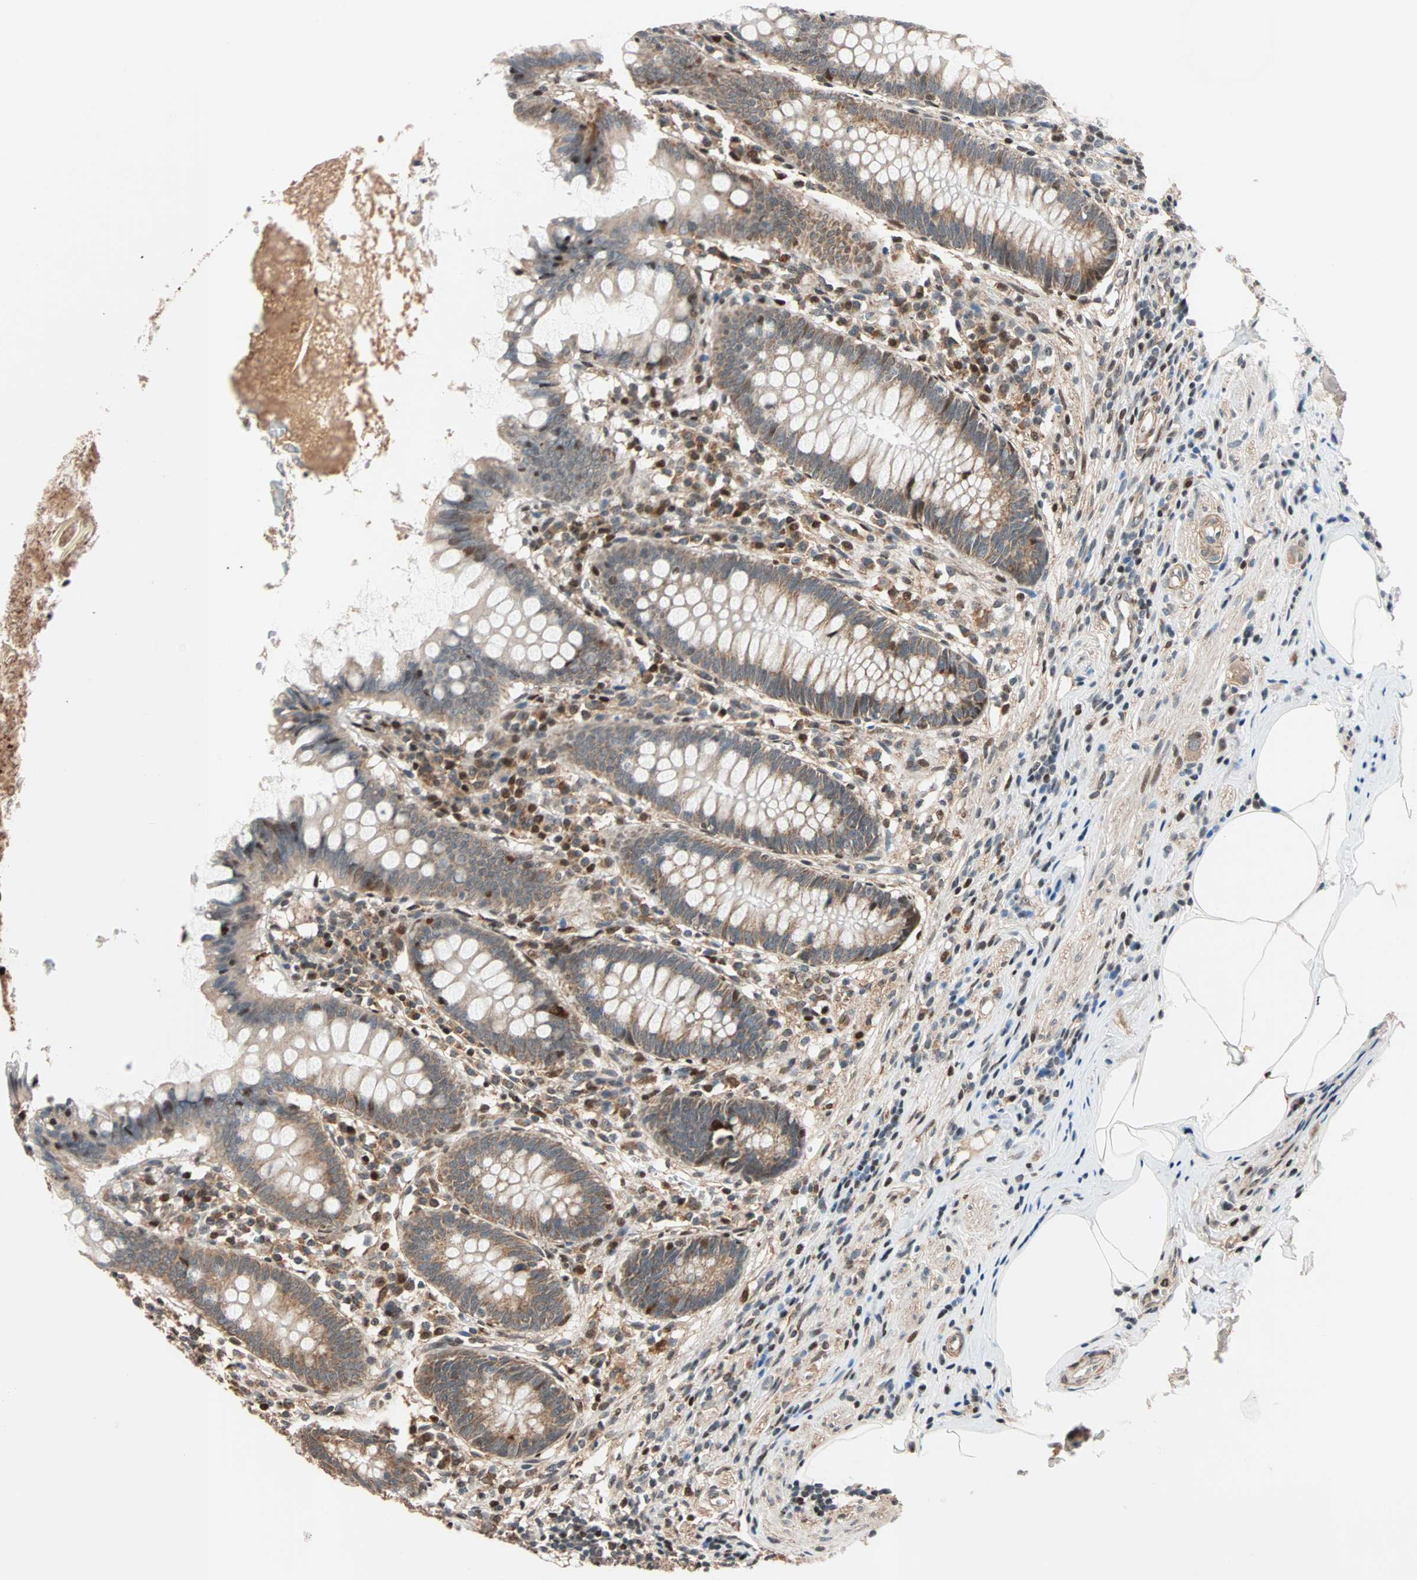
{"staining": {"intensity": "moderate", "quantity": ">75%", "location": "cytoplasmic/membranous"}, "tissue": "appendix", "cell_type": "Glandular cells", "image_type": "normal", "snomed": [{"axis": "morphology", "description": "Normal tissue, NOS"}, {"axis": "topography", "description": "Appendix"}], "caption": "Immunohistochemical staining of unremarkable human appendix exhibits >75% levels of moderate cytoplasmic/membranous protein staining in about >75% of glandular cells.", "gene": "HECW1", "patient": {"sex": "female", "age": 50}}